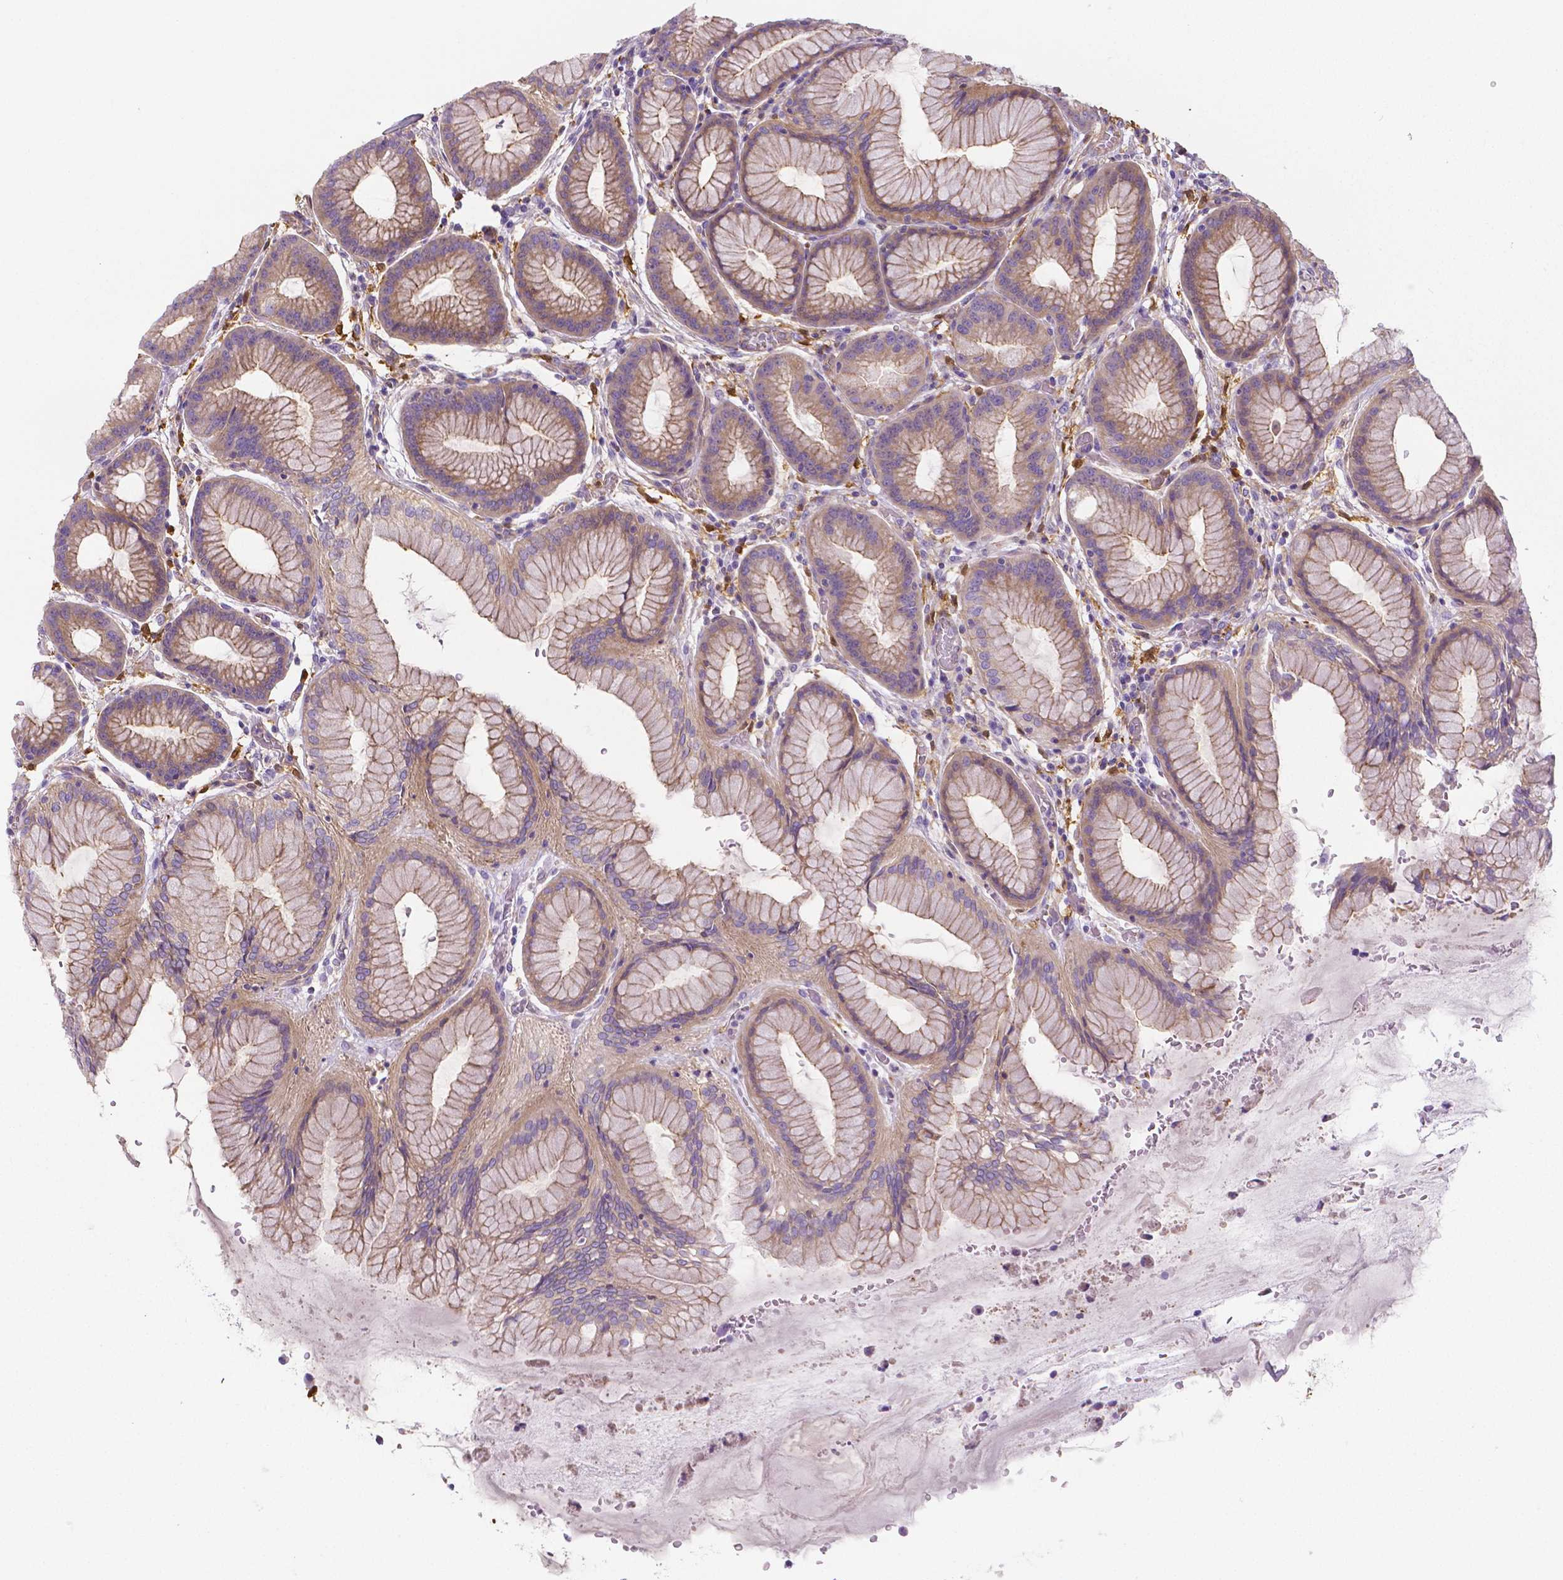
{"staining": {"intensity": "weak", "quantity": "25%-75%", "location": "cytoplasmic/membranous"}, "tissue": "stomach", "cell_type": "Glandular cells", "image_type": "normal", "snomed": [{"axis": "morphology", "description": "Normal tissue, NOS"}, {"axis": "topography", "description": "Stomach, upper"}, {"axis": "topography", "description": "Stomach"}], "caption": "Weak cytoplasmic/membranous expression for a protein is identified in about 25%-75% of glandular cells of unremarkable stomach using IHC.", "gene": "CRMP1", "patient": {"sex": "male", "age": 48}}